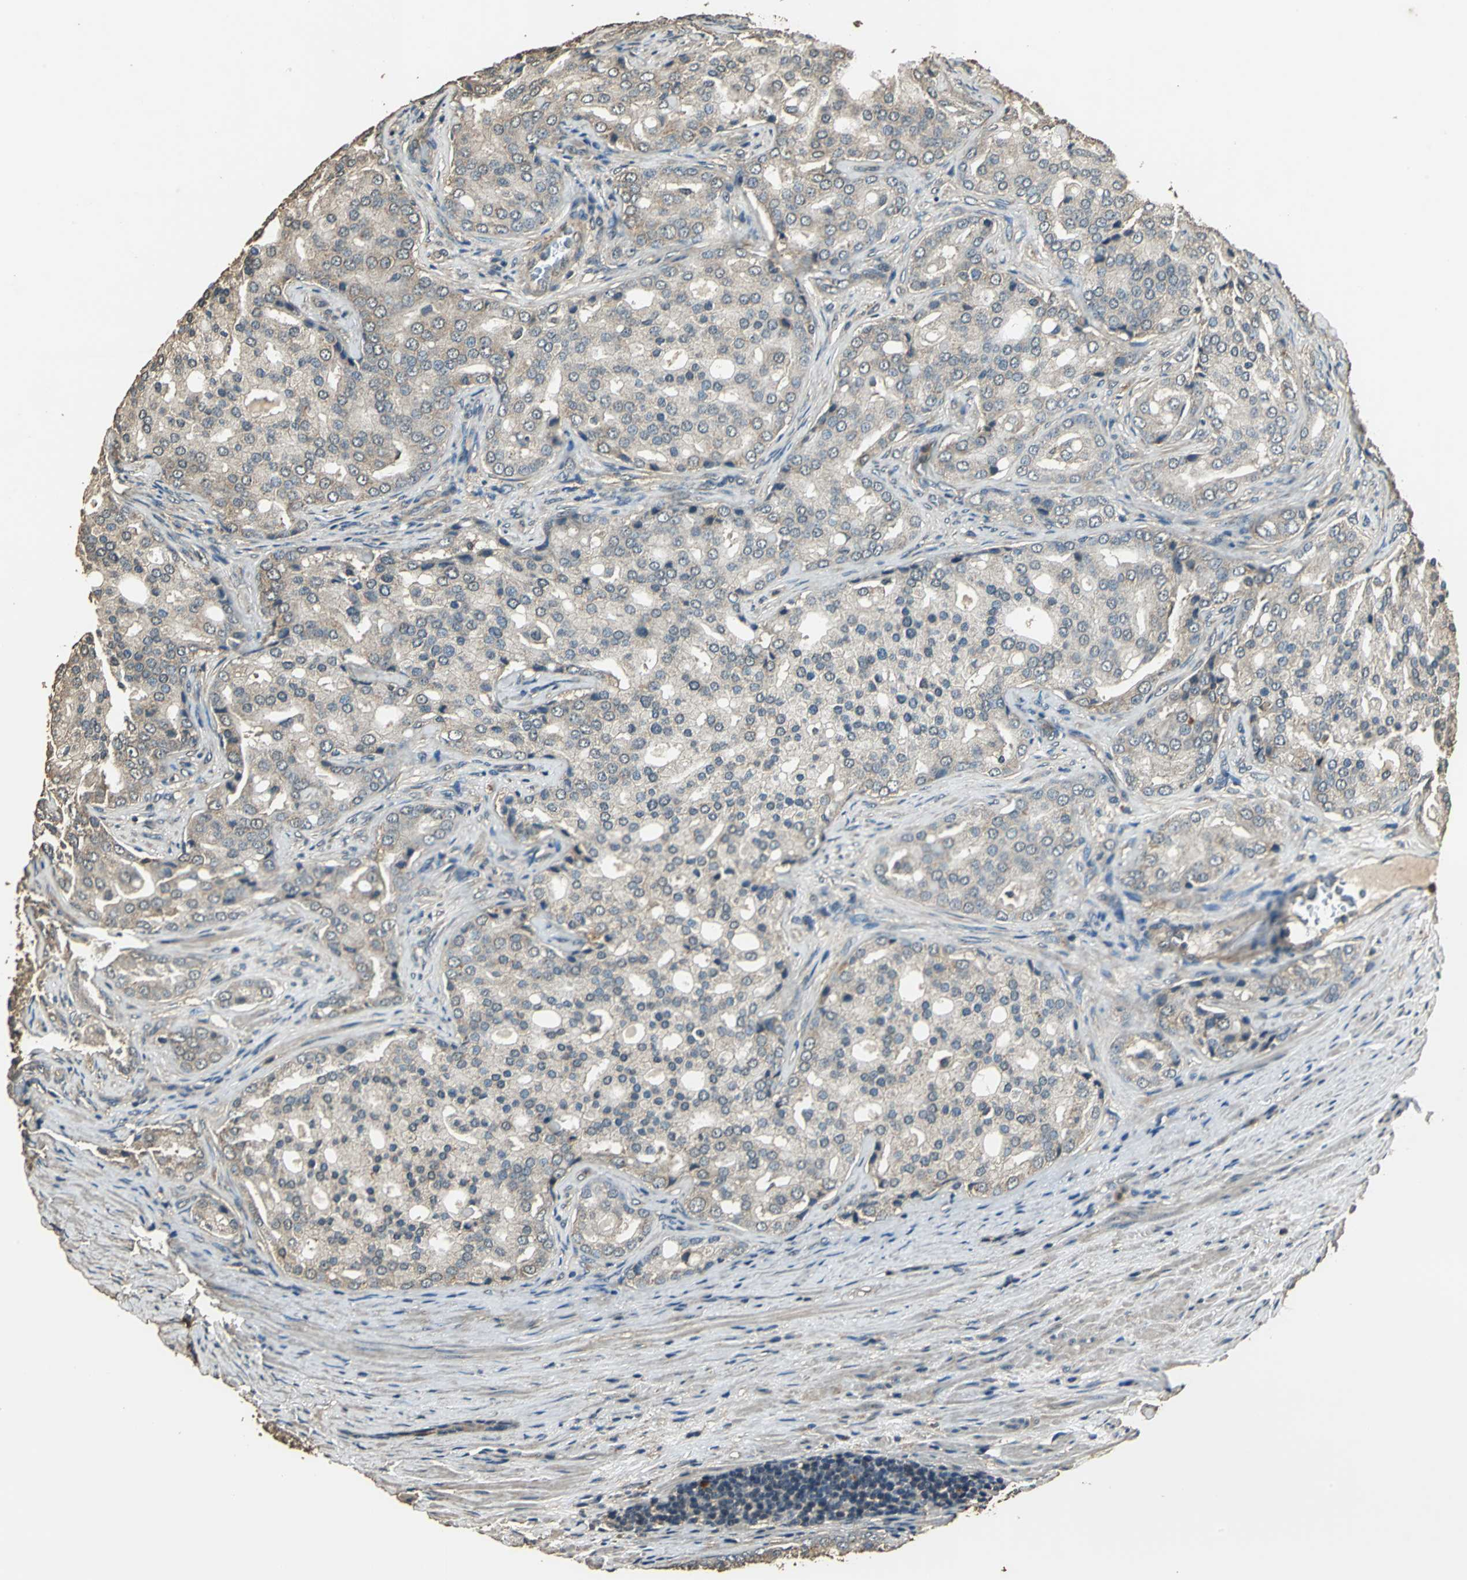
{"staining": {"intensity": "weak", "quantity": ">75%", "location": "cytoplasmic/membranous"}, "tissue": "prostate cancer", "cell_type": "Tumor cells", "image_type": "cancer", "snomed": [{"axis": "morphology", "description": "Adenocarcinoma, High grade"}, {"axis": "topography", "description": "Prostate"}], "caption": "Immunohistochemical staining of high-grade adenocarcinoma (prostate) reveals low levels of weak cytoplasmic/membranous protein expression in about >75% of tumor cells. (Brightfield microscopy of DAB IHC at high magnification).", "gene": "TMPRSS4", "patient": {"sex": "male", "age": 64}}